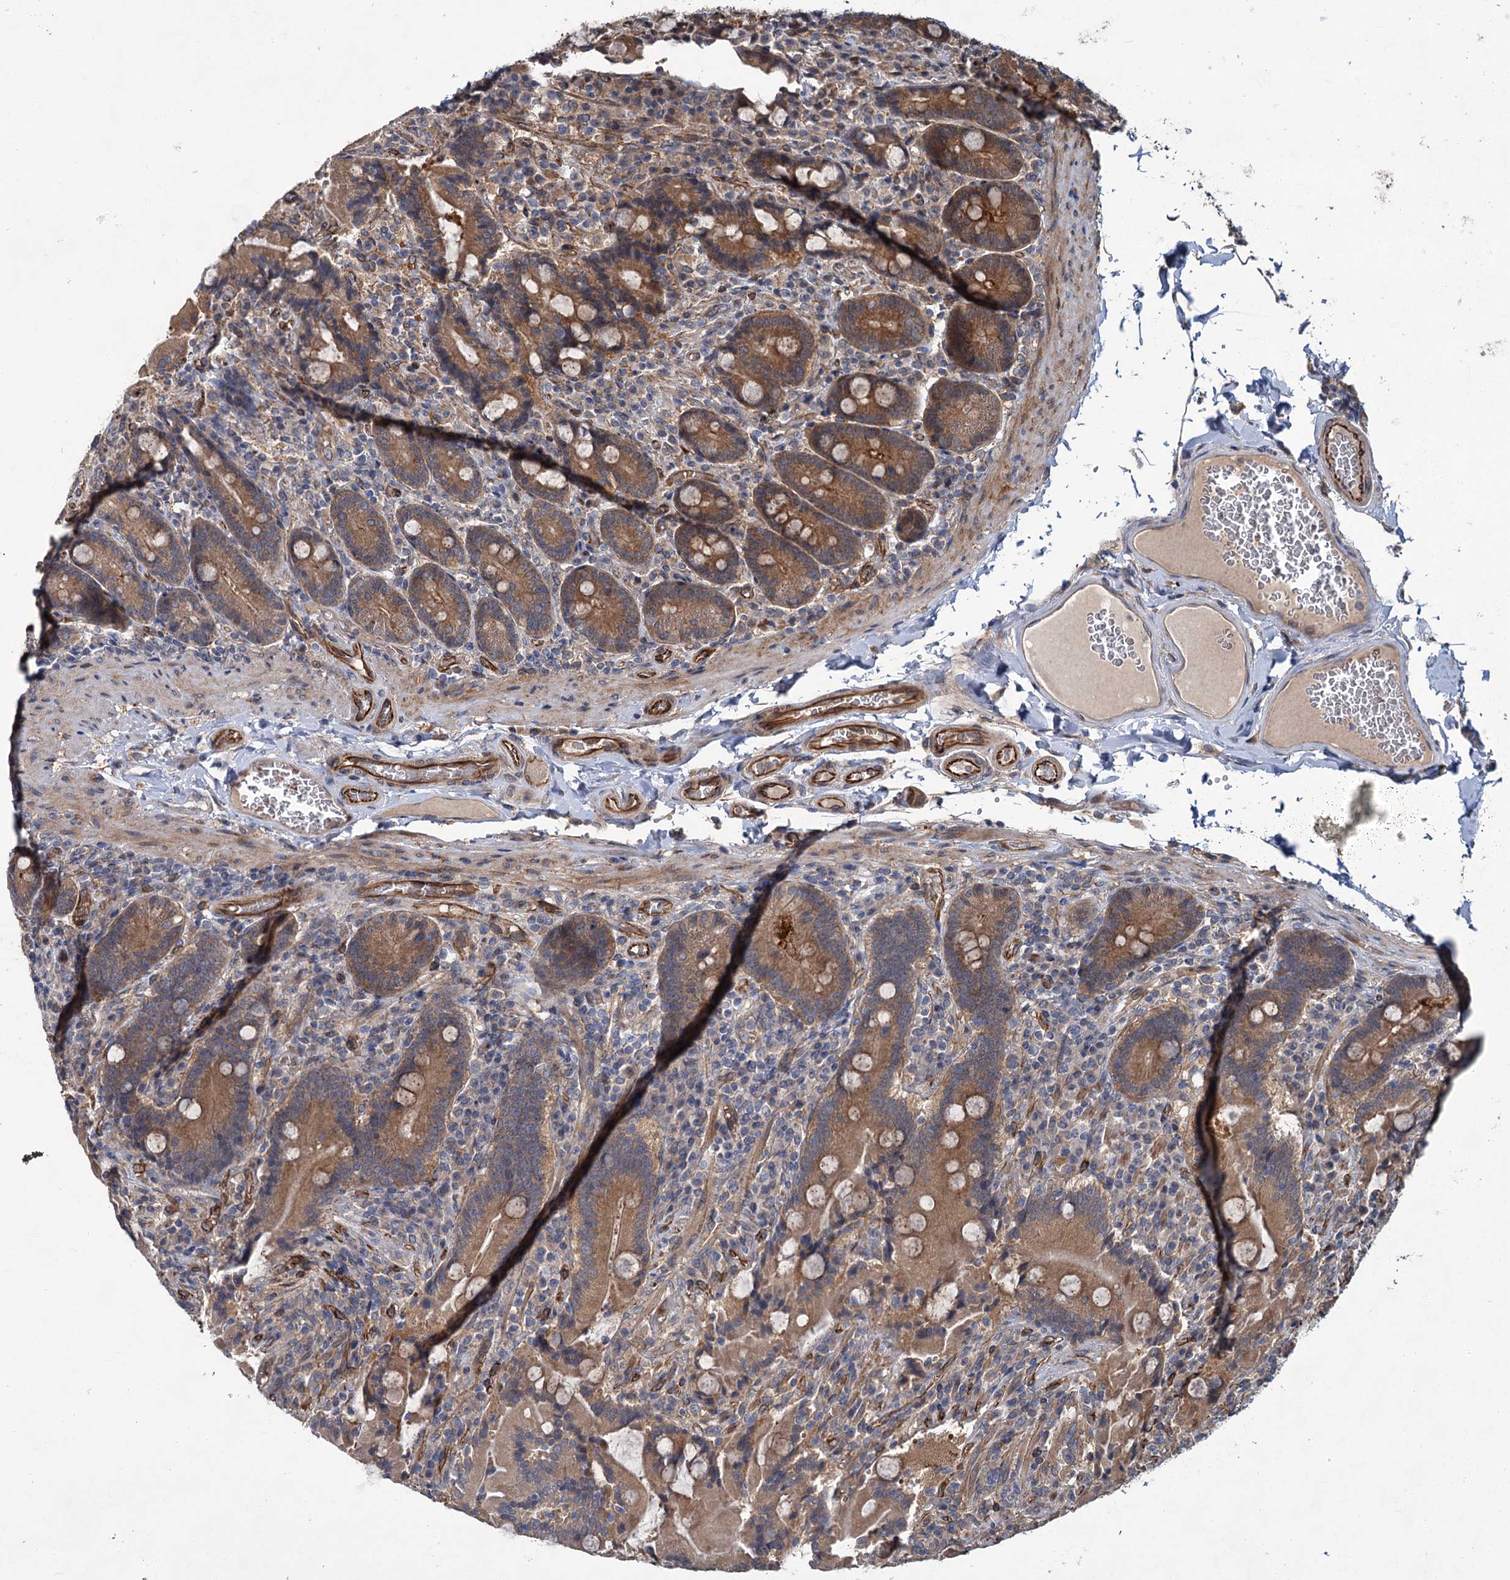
{"staining": {"intensity": "moderate", "quantity": ">75%", "location": "cytoplasmic/membranous"}, "tissue": "duodenum", "cell_type": "Glandular cells", "image_type": "normal", "snomed": [{"axis": "morphology", "description": "Normal tissue, NOS"}, {"axis": "topography", "description": "Duodenum"}], "caption": "Immunohistochemistry of benign human duodenum displays medium levels of moderate cytoplasmic/membranous staining in approximately >75% of glandular cells.", "gene": "PKN2", "patient": {"sex": "female", "age": 62}}